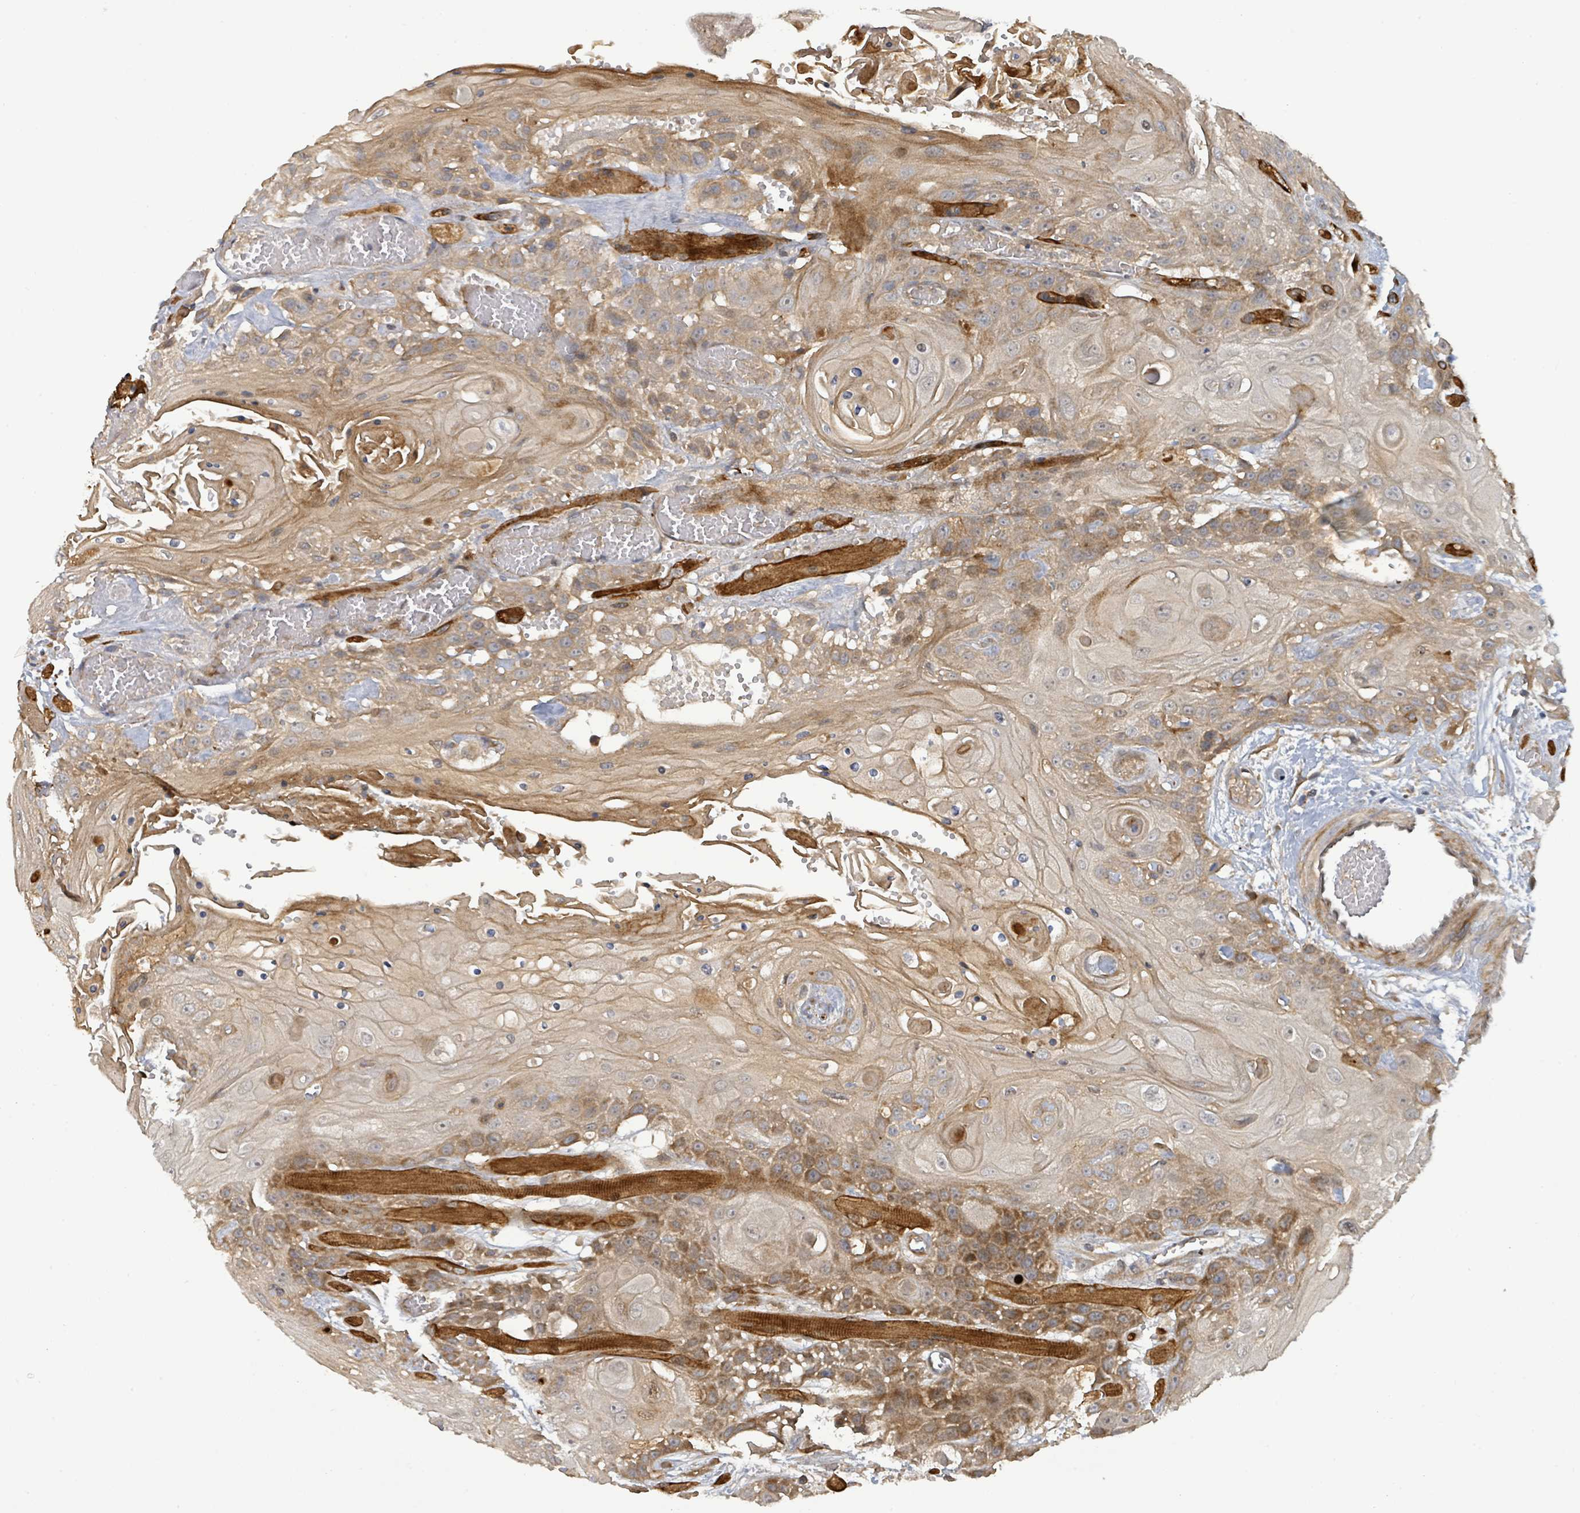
{"staining": {"intensity": "weak", "quantity": ">75%", "location": "cytoplasmic/membranous"}, "tissue": "head and neck cancer", "cell_type": "Tumor cells", "image_type": "cancer", "snomed": [{"axis": "morphology", "description": "Squamous cell carcinoma, NOS"}, {"axis": "topography", "description": "Head-Neck"}], "caption": "Immunohistochemistry (IHC) image of neoplastic tissue: human head and neck squamous cell carcinoma stained using IHC exhibits low levels of weak protein expression localized specifically in the cytoplasmic/membranous of tumor cells, appearing as a cytoplasmic/membranous brown color.", "gene": "STARD4", "patient": {"sex": "female", "age": 43}}